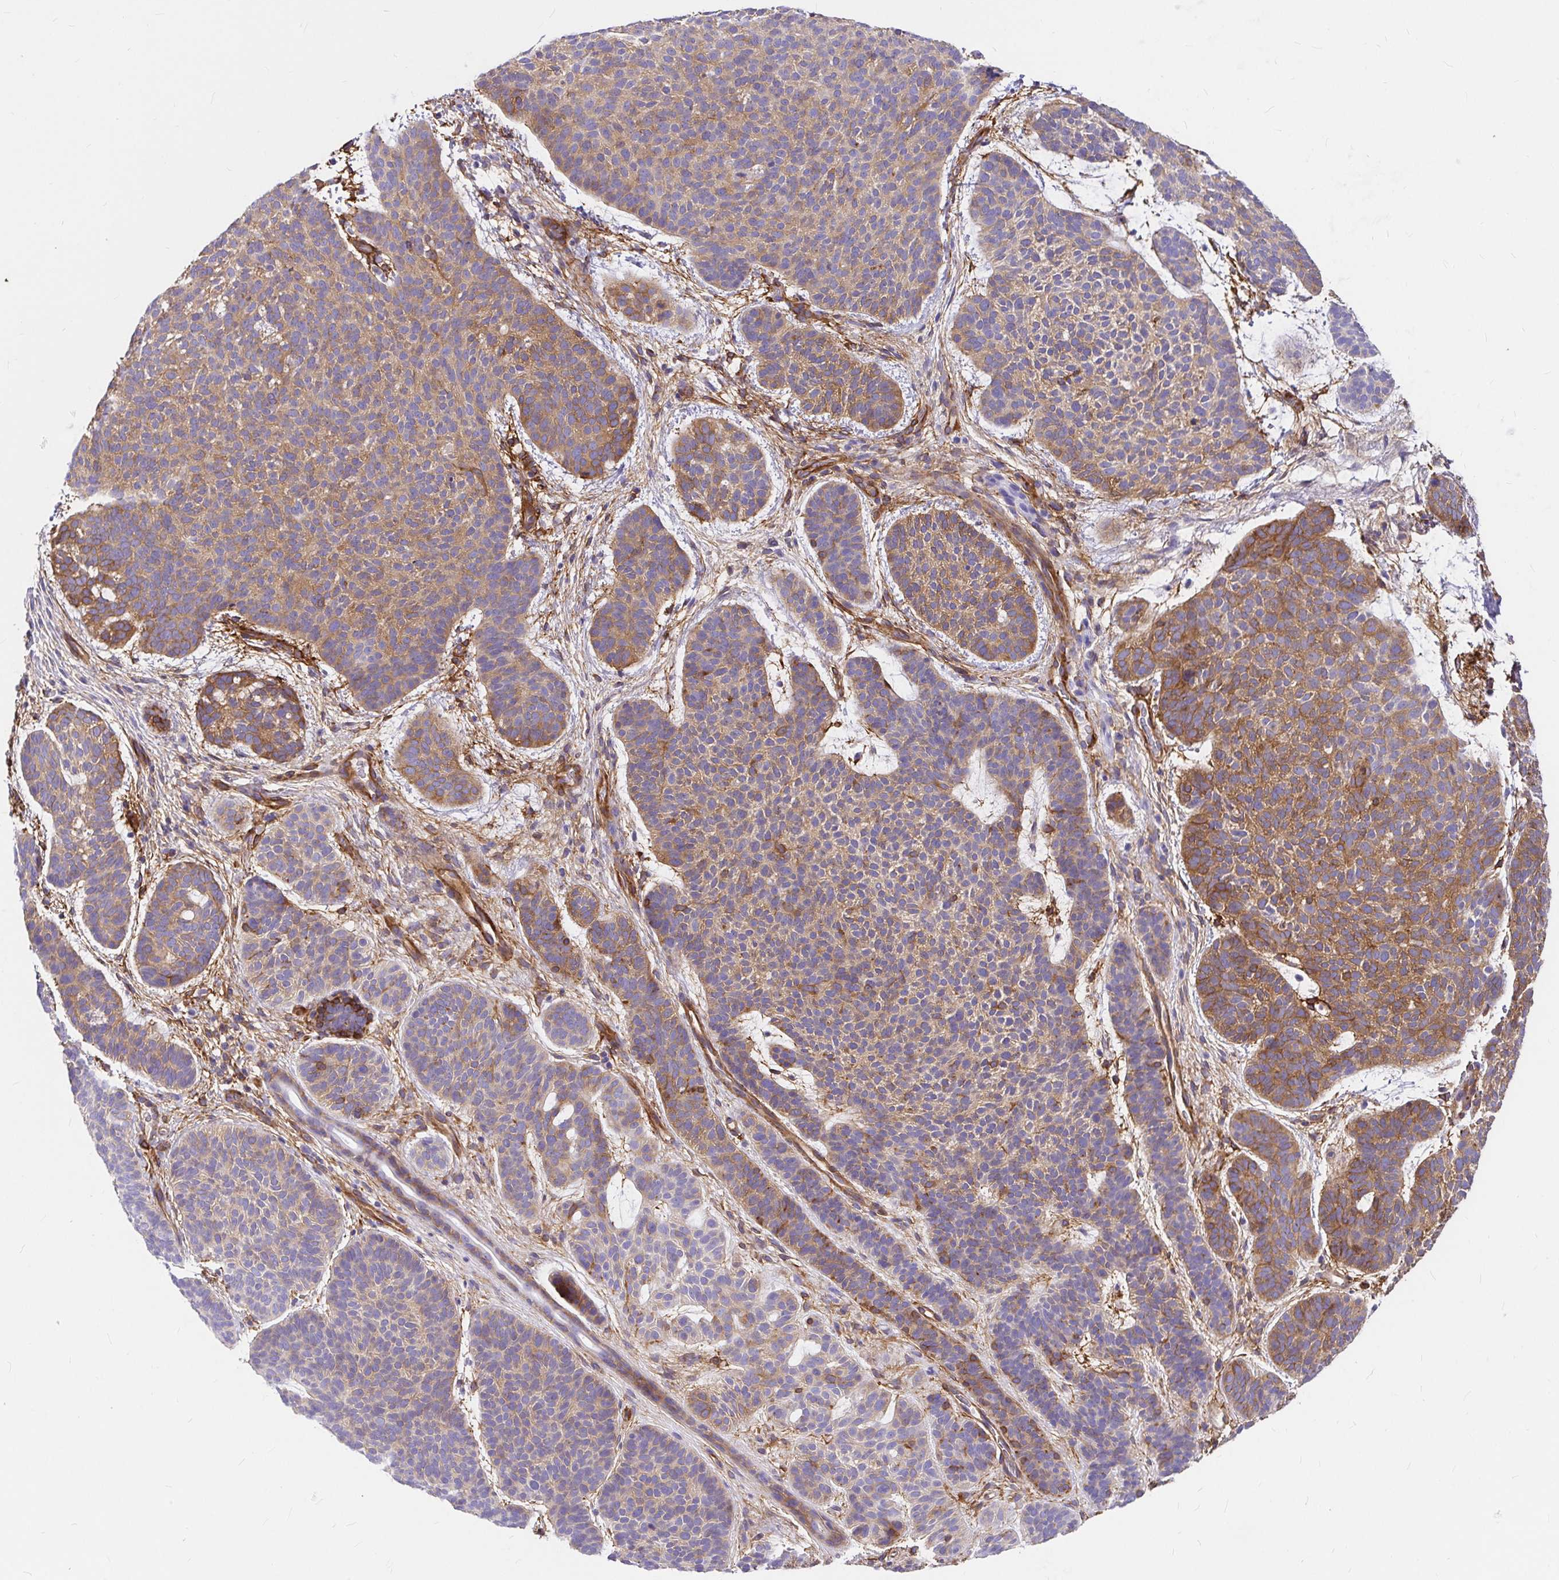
{"staining": {"intensity": "moderate", "quantity": ">75%", "location": "cytoplasmic/membranous"}, "tissue": "skin cancer", "cell_type": "Tumor cells", "image_type": "cancer", "snomed": [{"axis": "morphology", "description": "Basal cell carcinoma"}, {"axis": "topography", "description": "Skin"}, {"axis": "topography", "description": "Skin of face"}], "caption": "Skin cancer stained for a protein displays moderate cytoplasmic/membranous positivity in tumor cells. (DAB (3,3'-diaminobenzidine) = brown stain, brightfield microscopy at high magnification).", "gene": "MYO1B", "patient": {"sex": "male", "age": 73}}